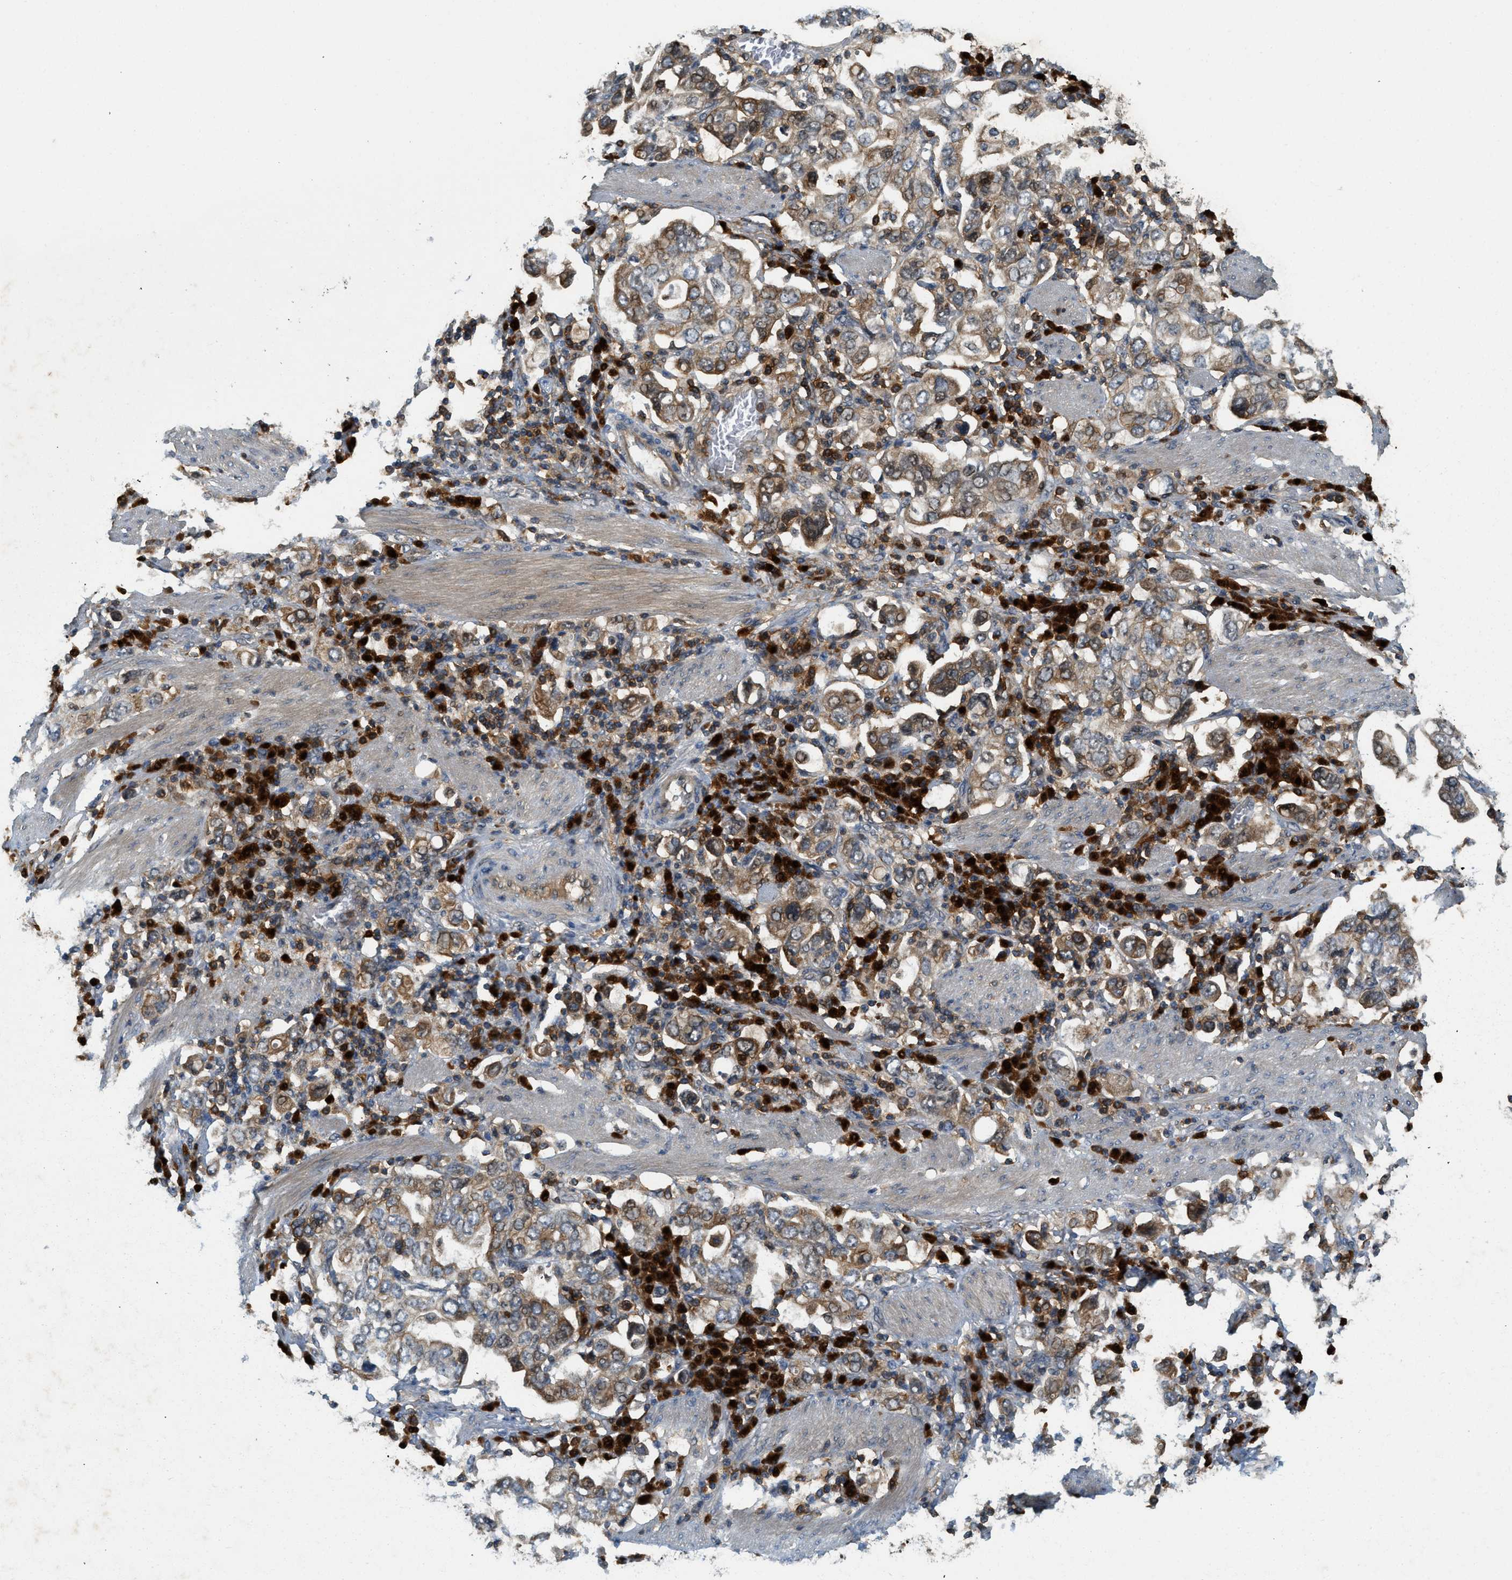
{"staining": {"intensity": "moderate", "quantity": ">75%", "location": "cytoplasmic/membranous"}, "tissue": "stomach cancer", "cell_type": "Tumor cells", "image_type": "cancer", "snomed": [{"axis": "morphology", "description": "Adenocarcinoma, NOS"}, {"axis": "topography", "description": "Stomach, upper"}], "caption": "High-magnification brightfield microscopy of stomach adenocarcinoma stained with DAB (brown) and counterstained with hematoxylin (blue). tumor cells exhibit moderate cytoplasmic/membranous staining is appreciated in about>75% of cells.", "gene": "GMPPB", "patient": {"sex": "male", "age": 62}}